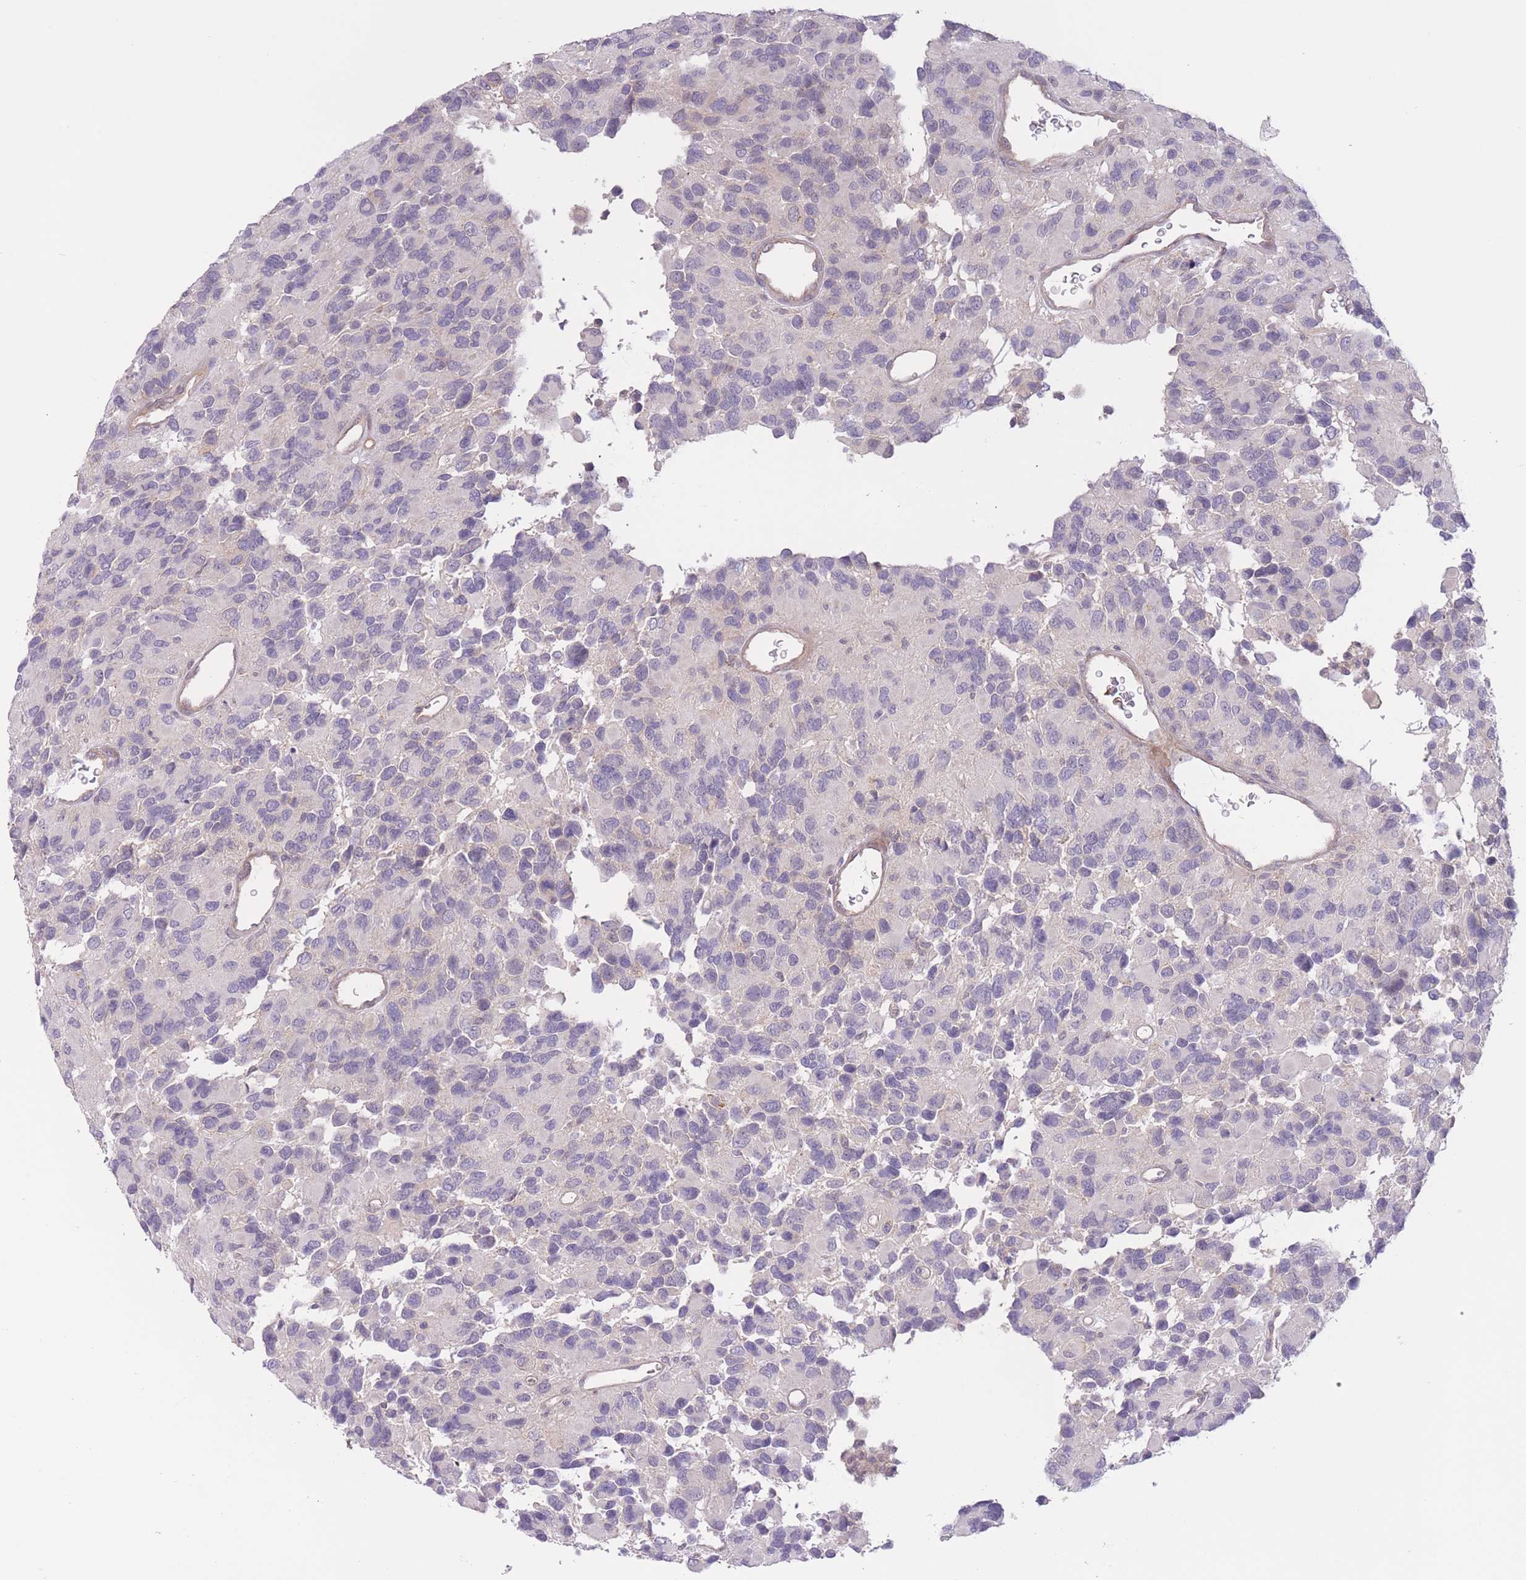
{"staining": {"intensity": "negative", "quantity": "none", "location": "none"}, "tissue": "glioma", "cell_type": "Tumor cells", "image_type": "cancer", "snomed": [{"axis": "morphology", "description": "Glioma, malignant, High grade"}, {"axis": "topography", "description": "Brain"}], "caption": "High magnification brightfield microscopy of malignant glioma (high-grade) stained with DAB (3,3'-diaminobenzidine) (brown) and counterstained with hematoxylin (blue): tumor cells show no significant staining.", "gene": "FUT5", "patient": {"sex": "male", "age": 77}}